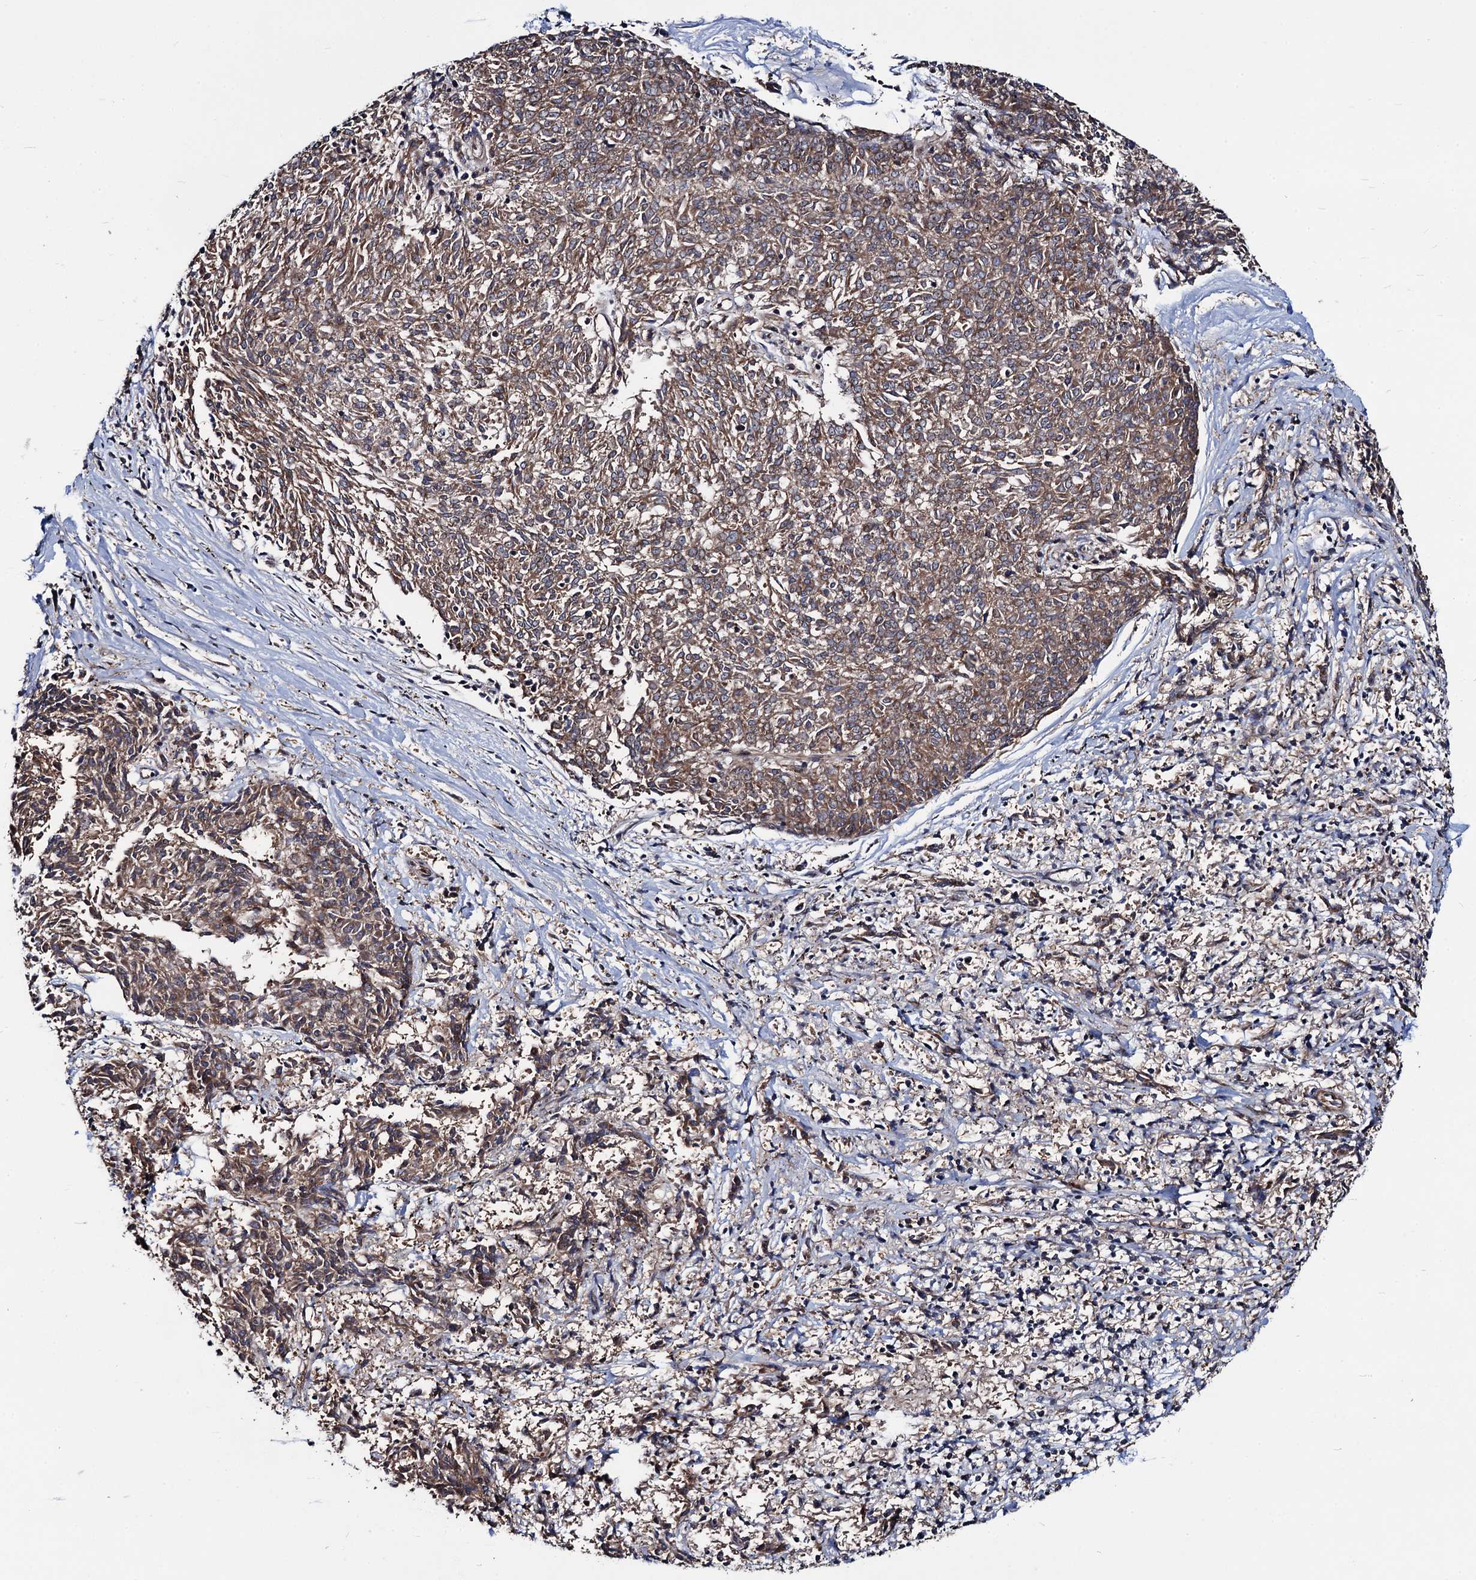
{"staining": {"intensity": "weak", "quantity": ">75%", "location": "cytoplasmic/membranous"}, "tissue": "melanoma", "cell_type": "Tumor cells", "image_type": "cancer", "snomed": [{"axis": "morphology", "description": "Malignant melanoma, NOS"}, {"axis": "topography", "description": "Skin"}], "caption": "Immunohistochemistry (DAB) staining of human malignant melanoma displays weak cytoplasmic/membranous protein expression in approximately >75% of tumor cells. (IHC, brightfield microscopy, high magnification).", "gene": "KXD1", "patient": {"sex": "female", "age": 72}}